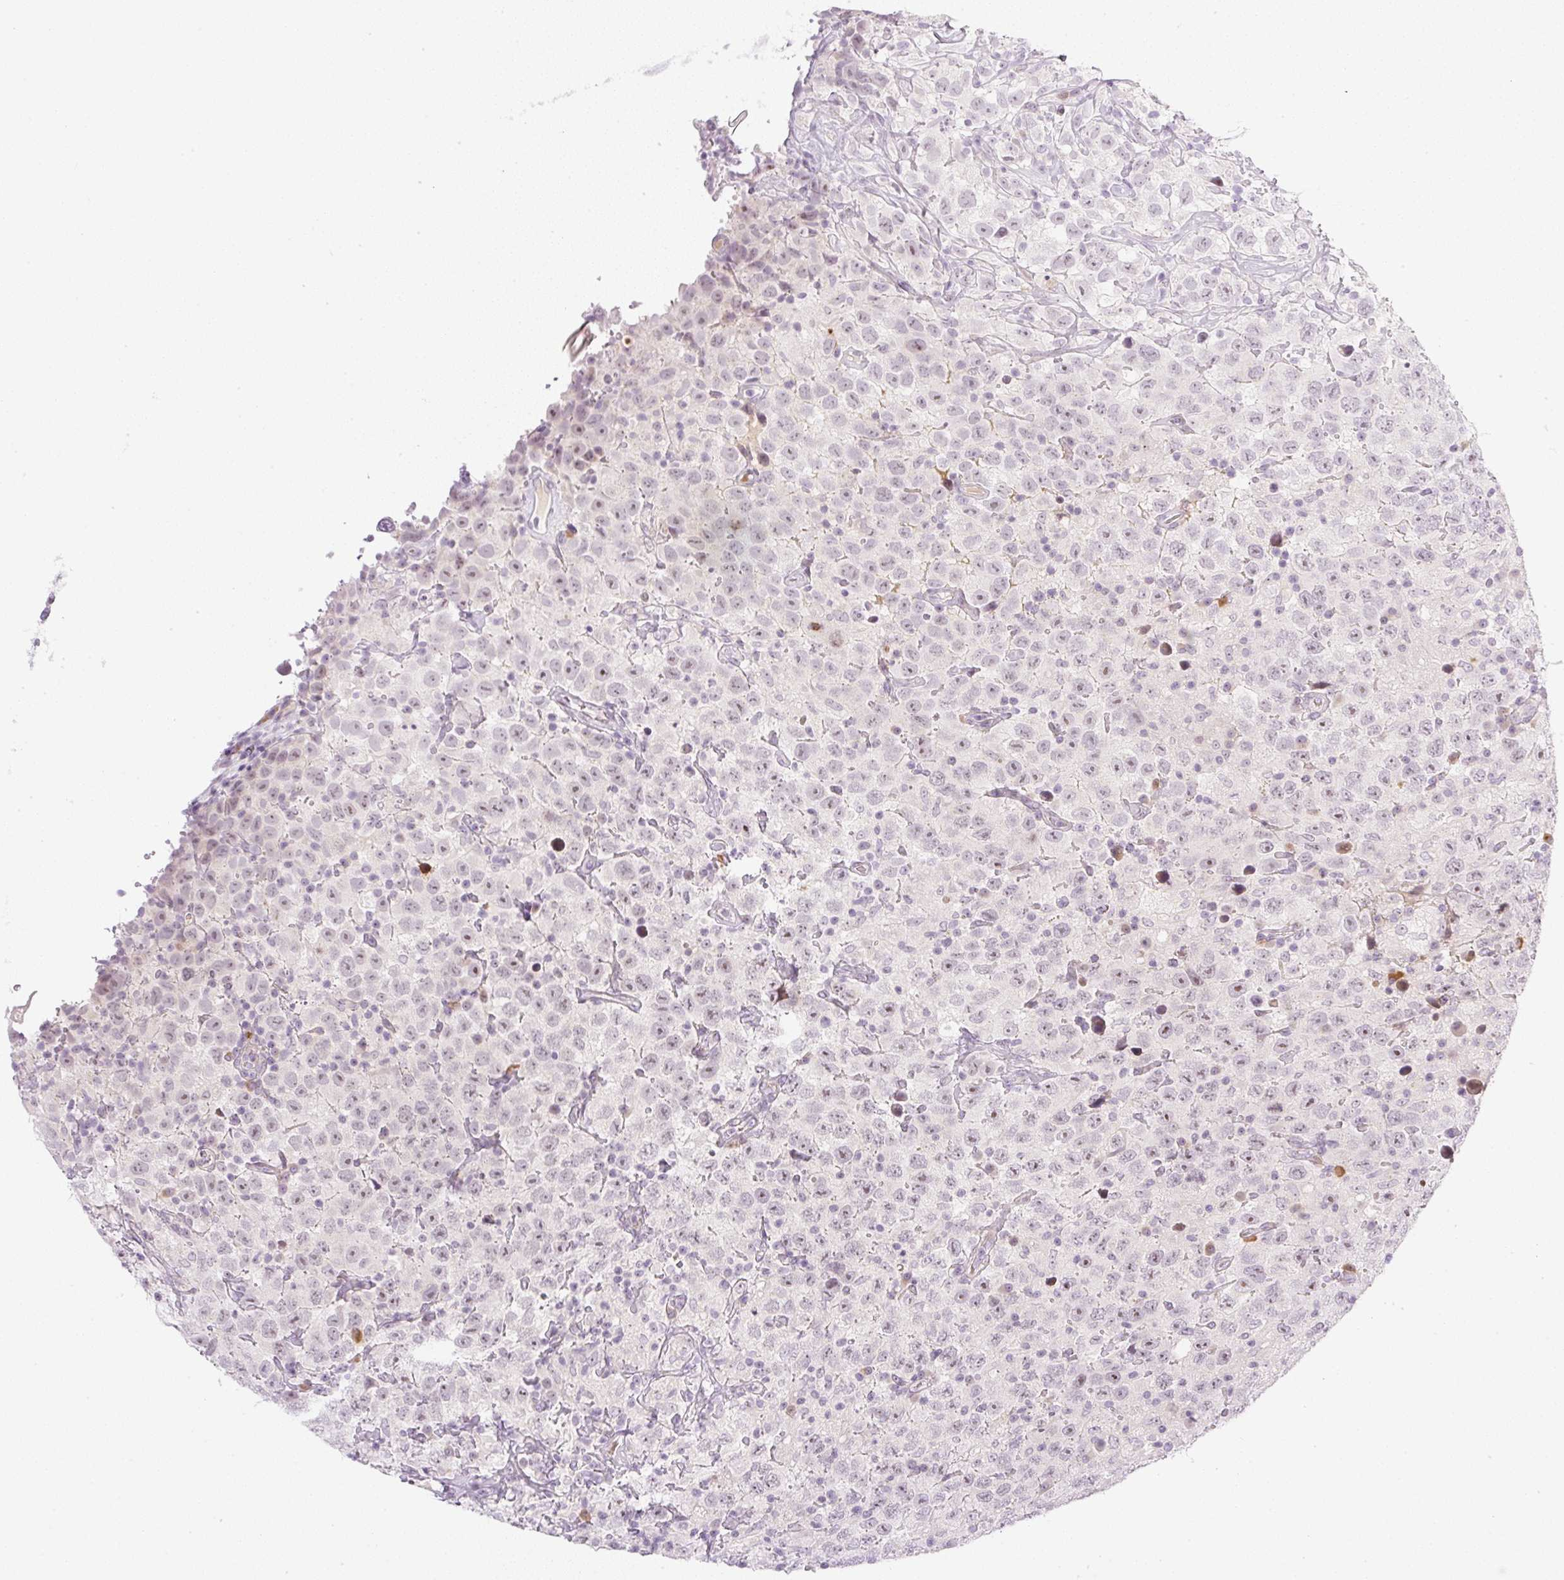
{"staining": {"intensity": "weak", "quantity": "25%-75%", "location": "nuclear"}, "tissue": "testis cancer", "cell_type": "Tumor cells", "image_type": "cancer", "snomed": [{"axis": "morphology", "description": "Seminoma, NOS"}, {"axis": "topography", "description": "Testis"}], "caption": "DAB immunohistochemical staining of human testis cancer demonstrates weak nuclear protein staining in approximately 25%-75% of tumor cells.", "gene": "AAR2", "patient": {"sex": "male", "age": 41}}